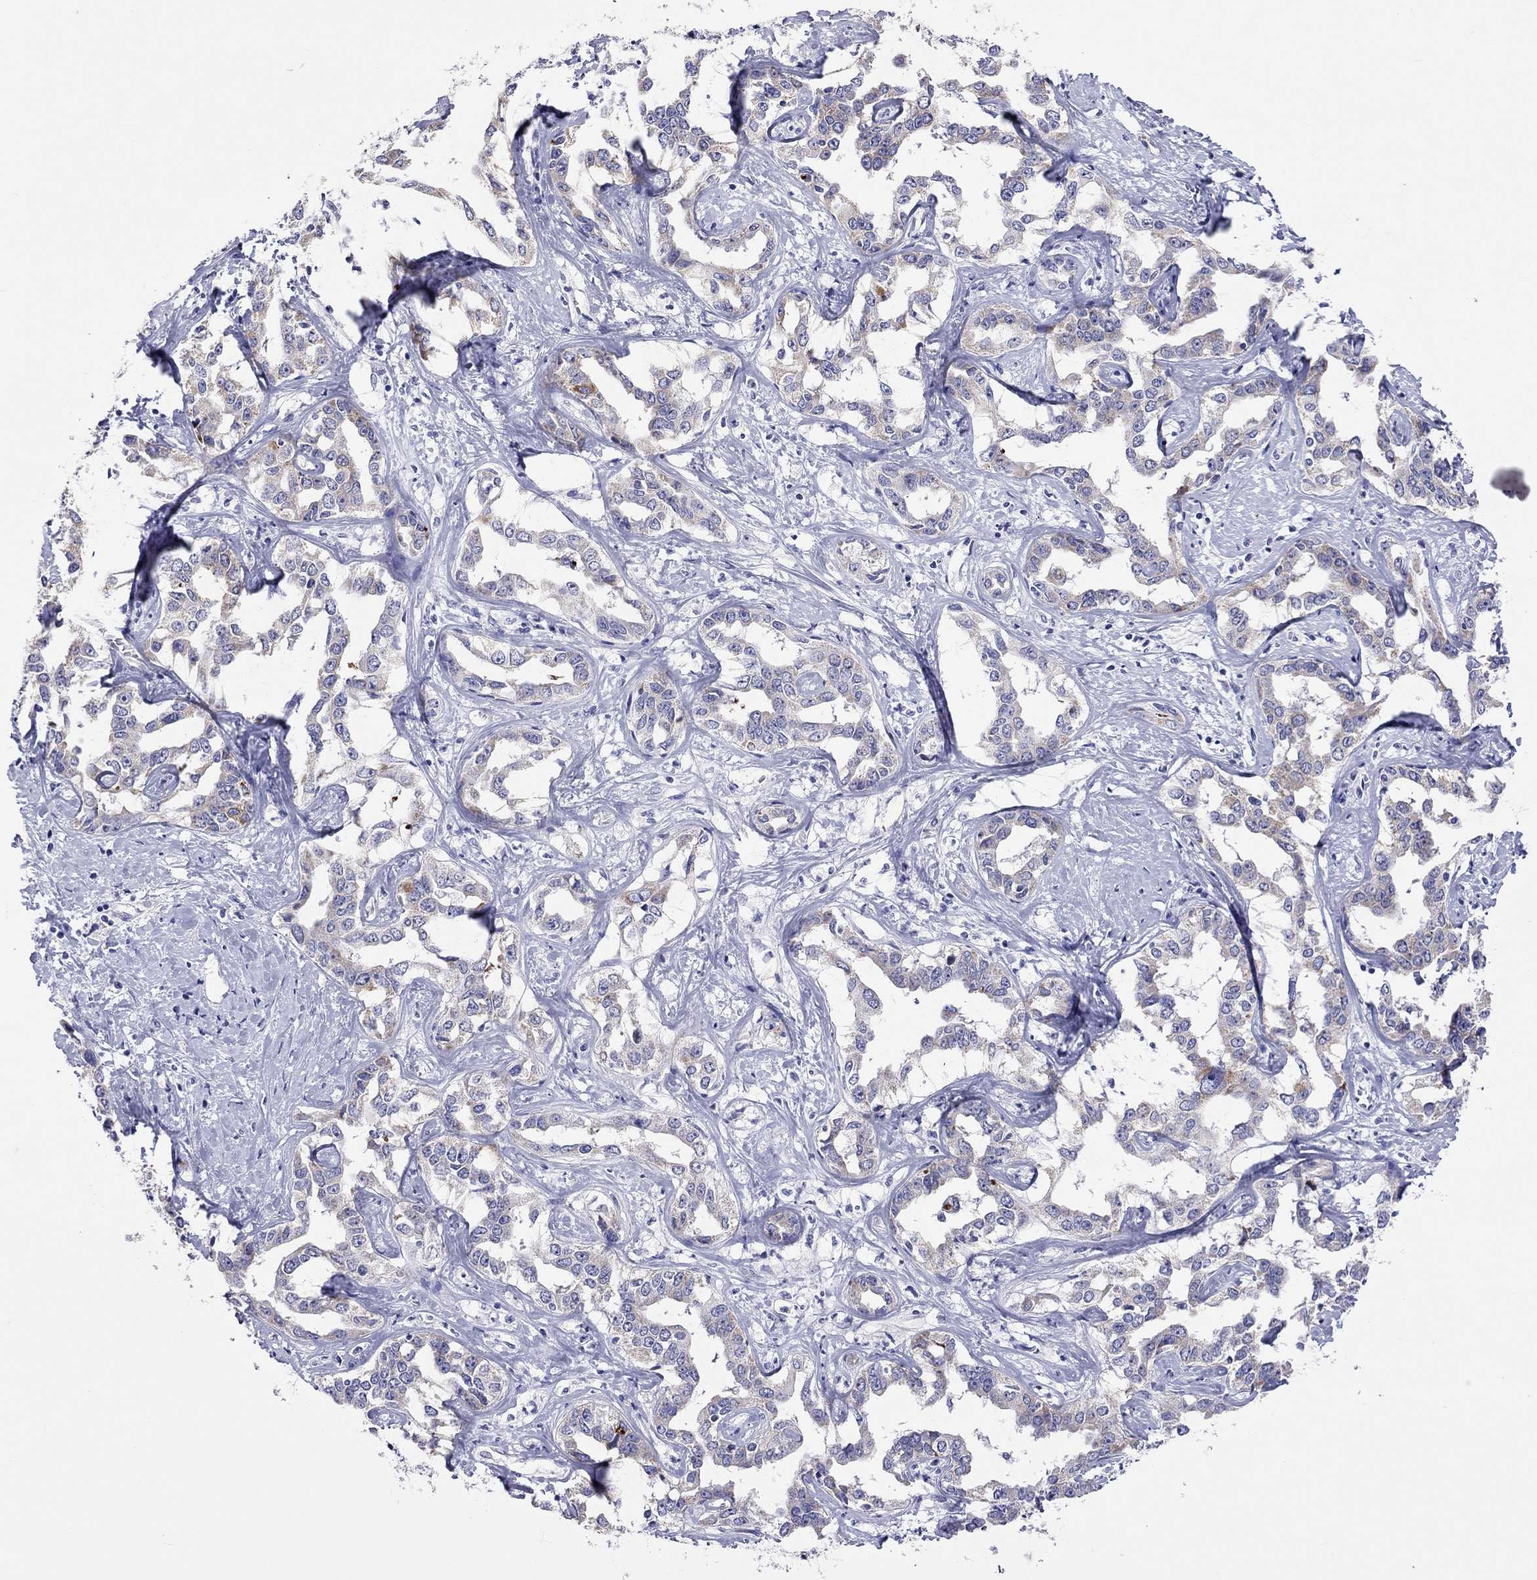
{"staining": {"intensity": "weak", "quantity": "<25%", "location": "cytoplasmic/membranous"}, "tissue": "liver cancer", "cell_type": "Tumor cells", "image_type": "cancer", "snomed": [{"axis": "morphology", "description": "Cholangiocarcinoma"}, {"axis": "topography", "description": "Liver"}], "caption": "The micrograph reveals no significant staining in tumor cells of cholangiocarcinoma (liver).", "gene": "COL9A1", "patient": {"sex": "male", "age": 59}}